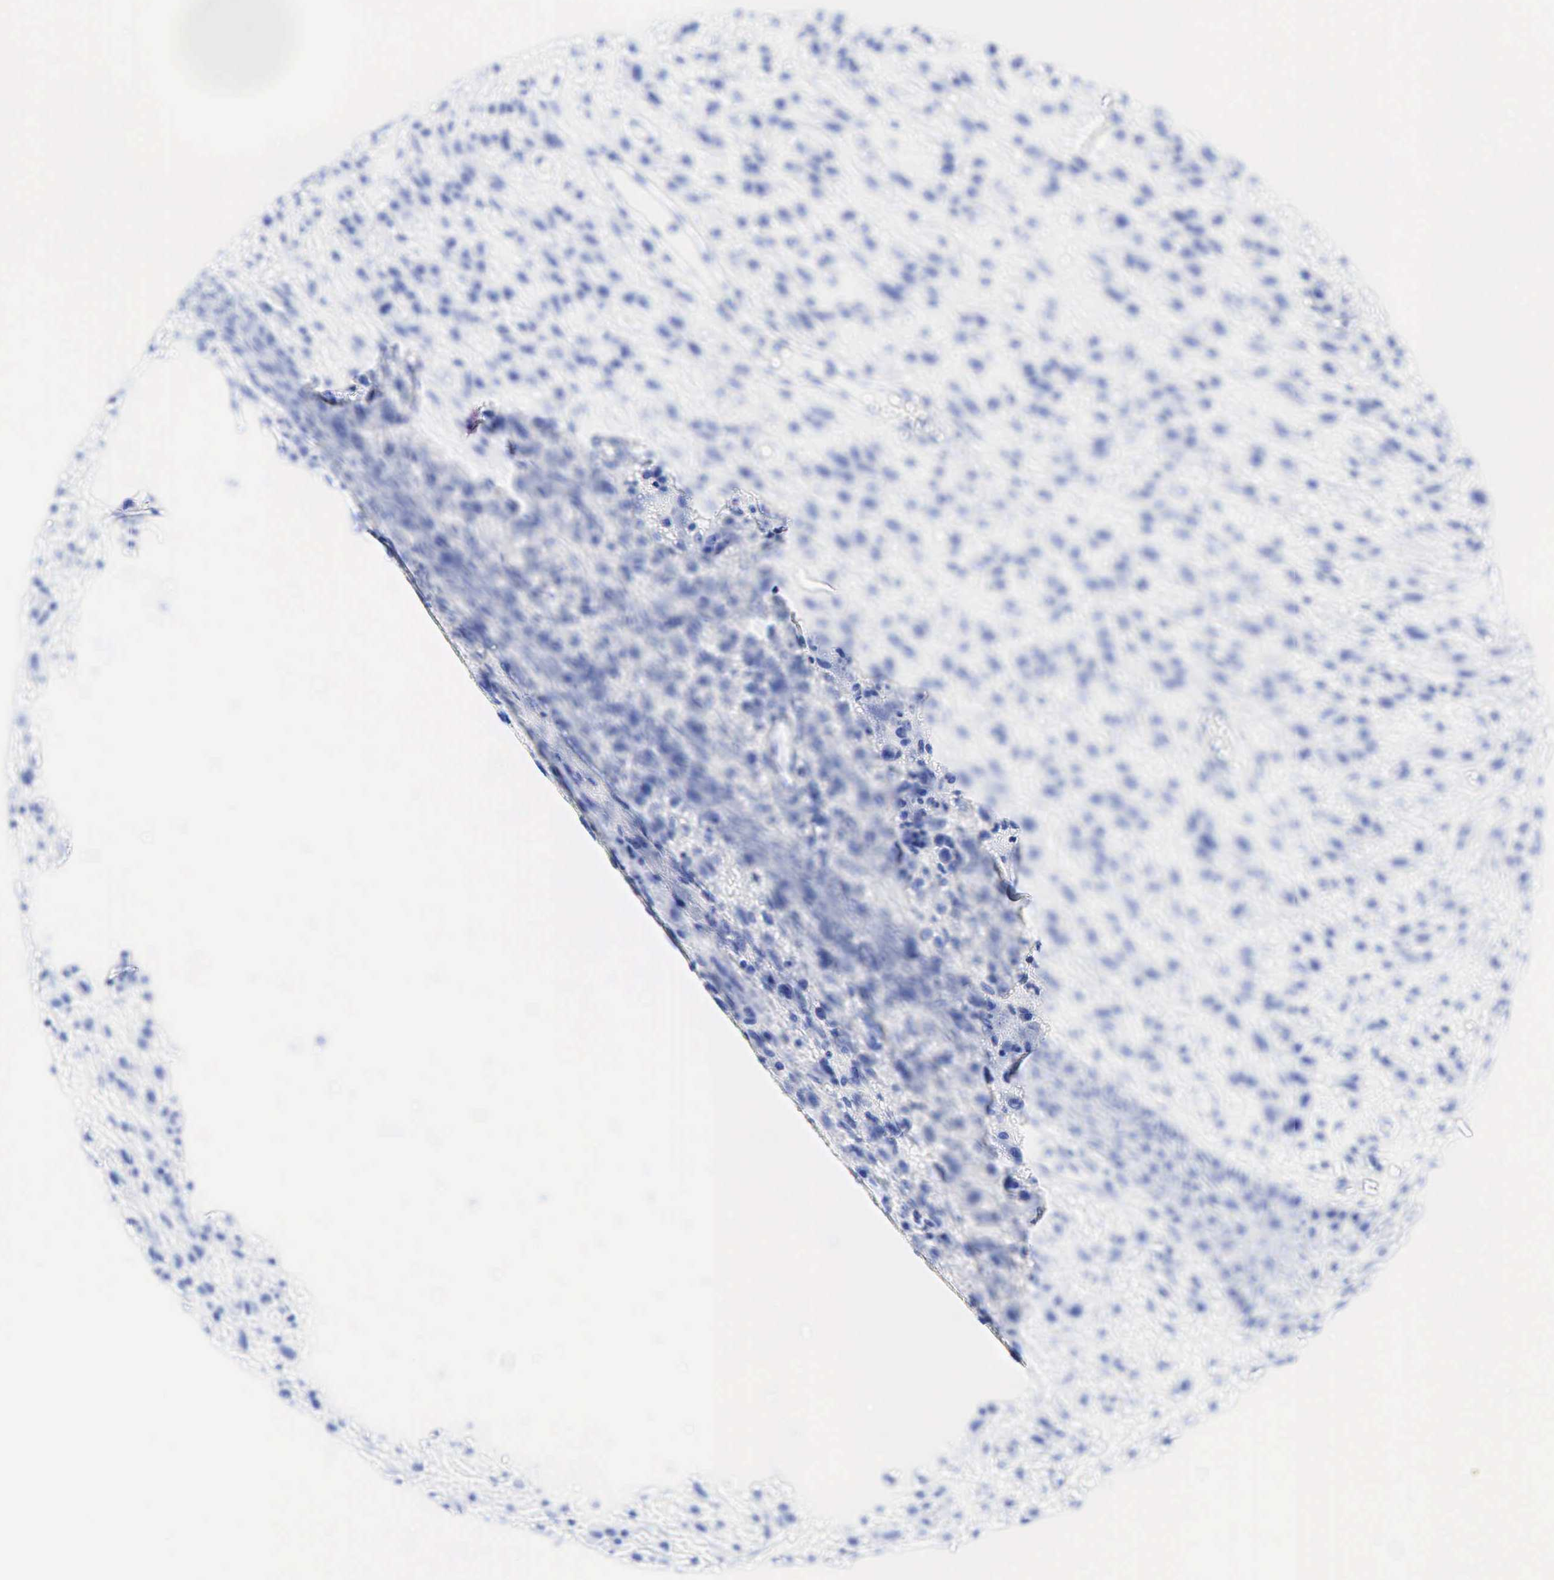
{"staining": {"intensity": "negative", "quantity": "none", "location": "none"}, "tissue": "melanoma", "cell_type": "Tumor cells", "image_type": "cancer", "snomed": [{"axis": "morphology", "description": "Malignant melanoma, NOS"}, {"axis": "topography", "description": "Skin"}], "caption": "An image of human malignant melanoma is negative for staining in tumor cells.", "gene": "KRT19", "patient": {"sex": "male", "age": 51}}